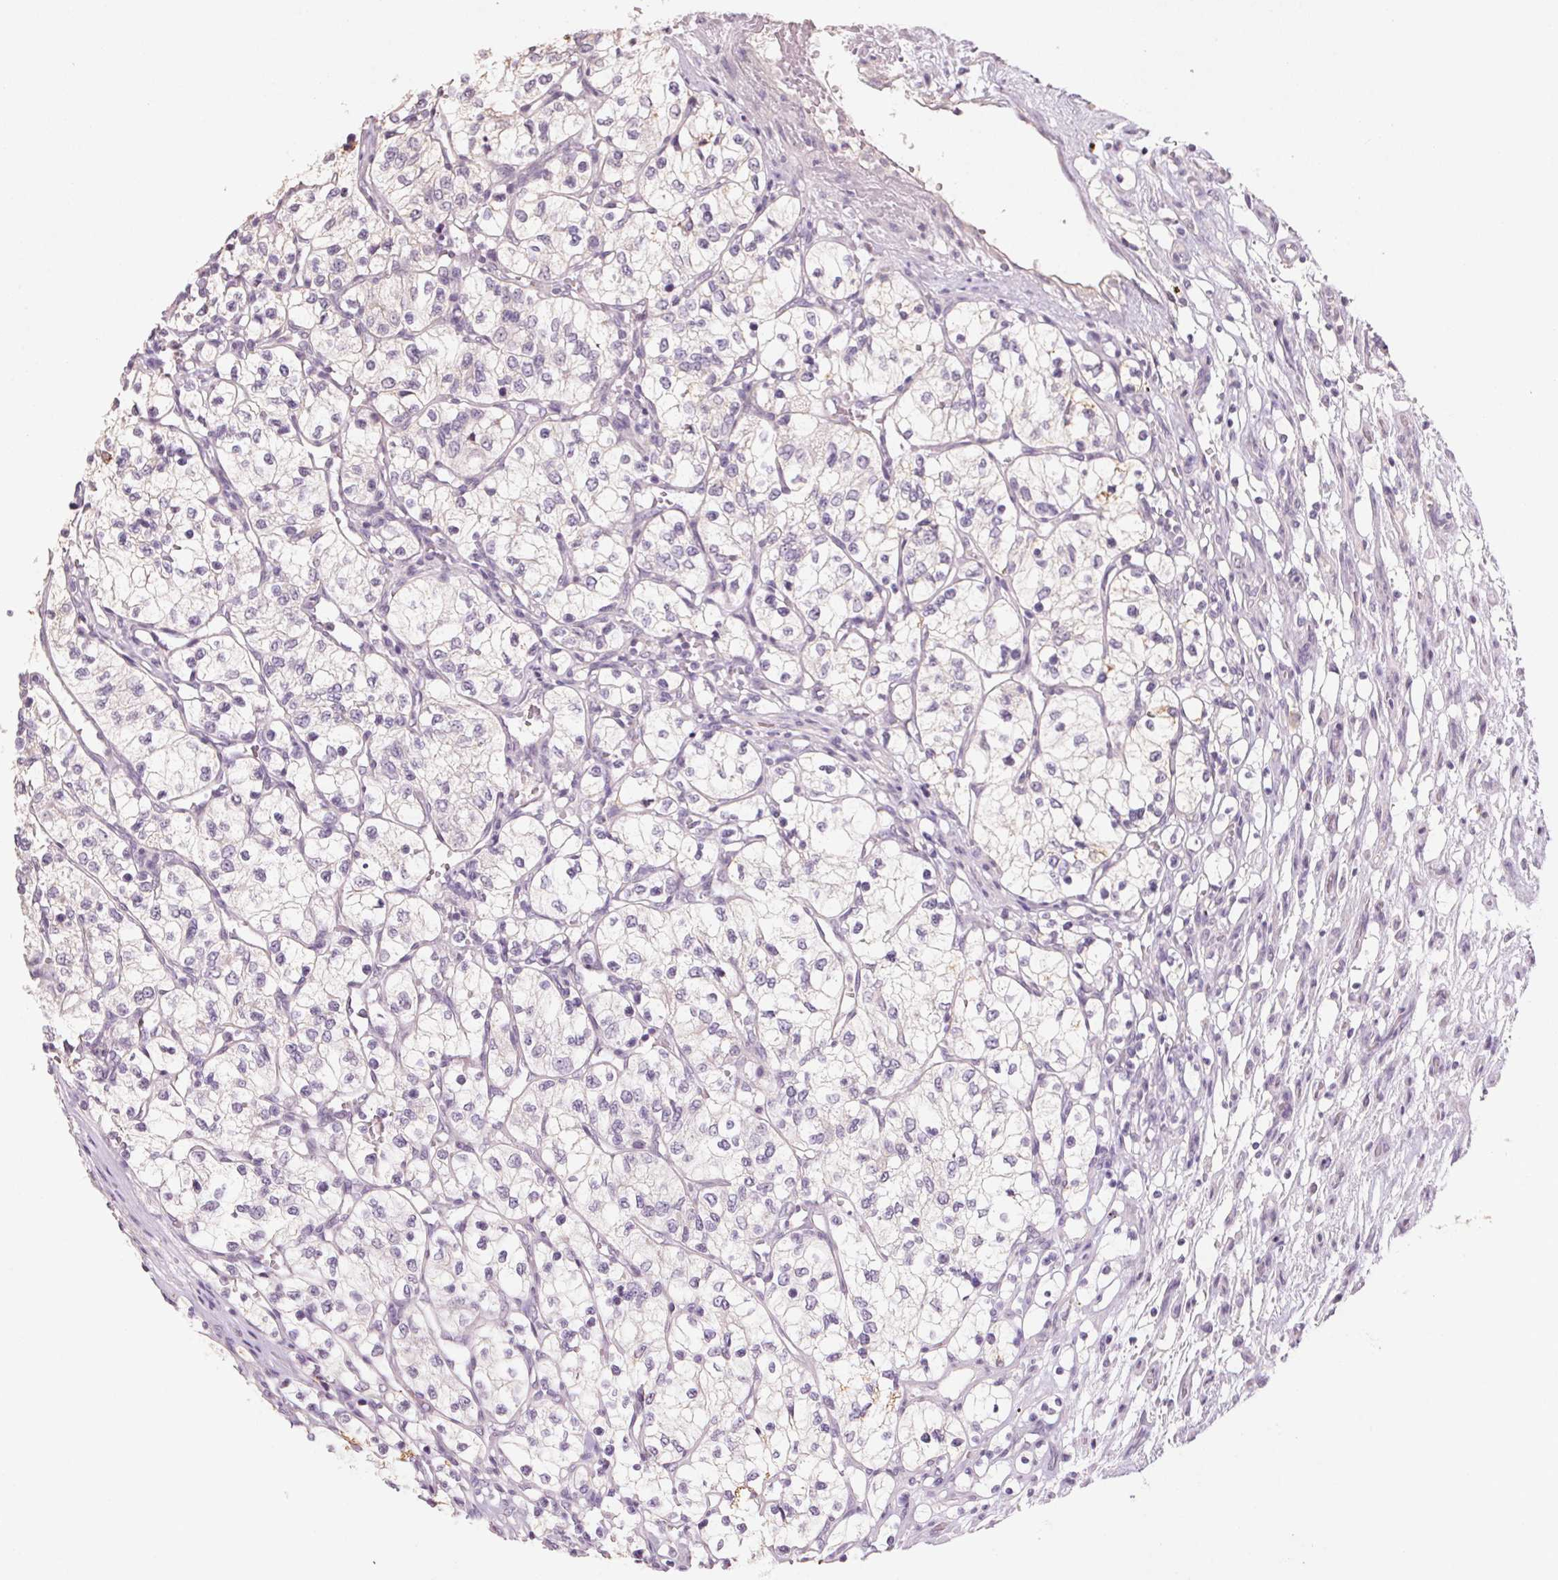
{"staining": {"intensity": "negative", "quantity": "none", "location": "none"}, "tissue": "renal cancer", "cell_type": "Tumor cells", "image_type": "cancer", "snomed": [{"axis": "morphology", "description": "Adenocarcinoma, NOS"}, {"axis": "topography", "description": "Kidney"}], "caption": "Tumor cells are negative for protein expression in human renal adenocarcinoma. (Stains: DAB immunohistochemistry (IHC) with hematoxylin counter stain, Microscopy: brightfield microscopy at high magnification).", "gene": "CXCL5", "patient": {"sex": "female", "age": 69}}